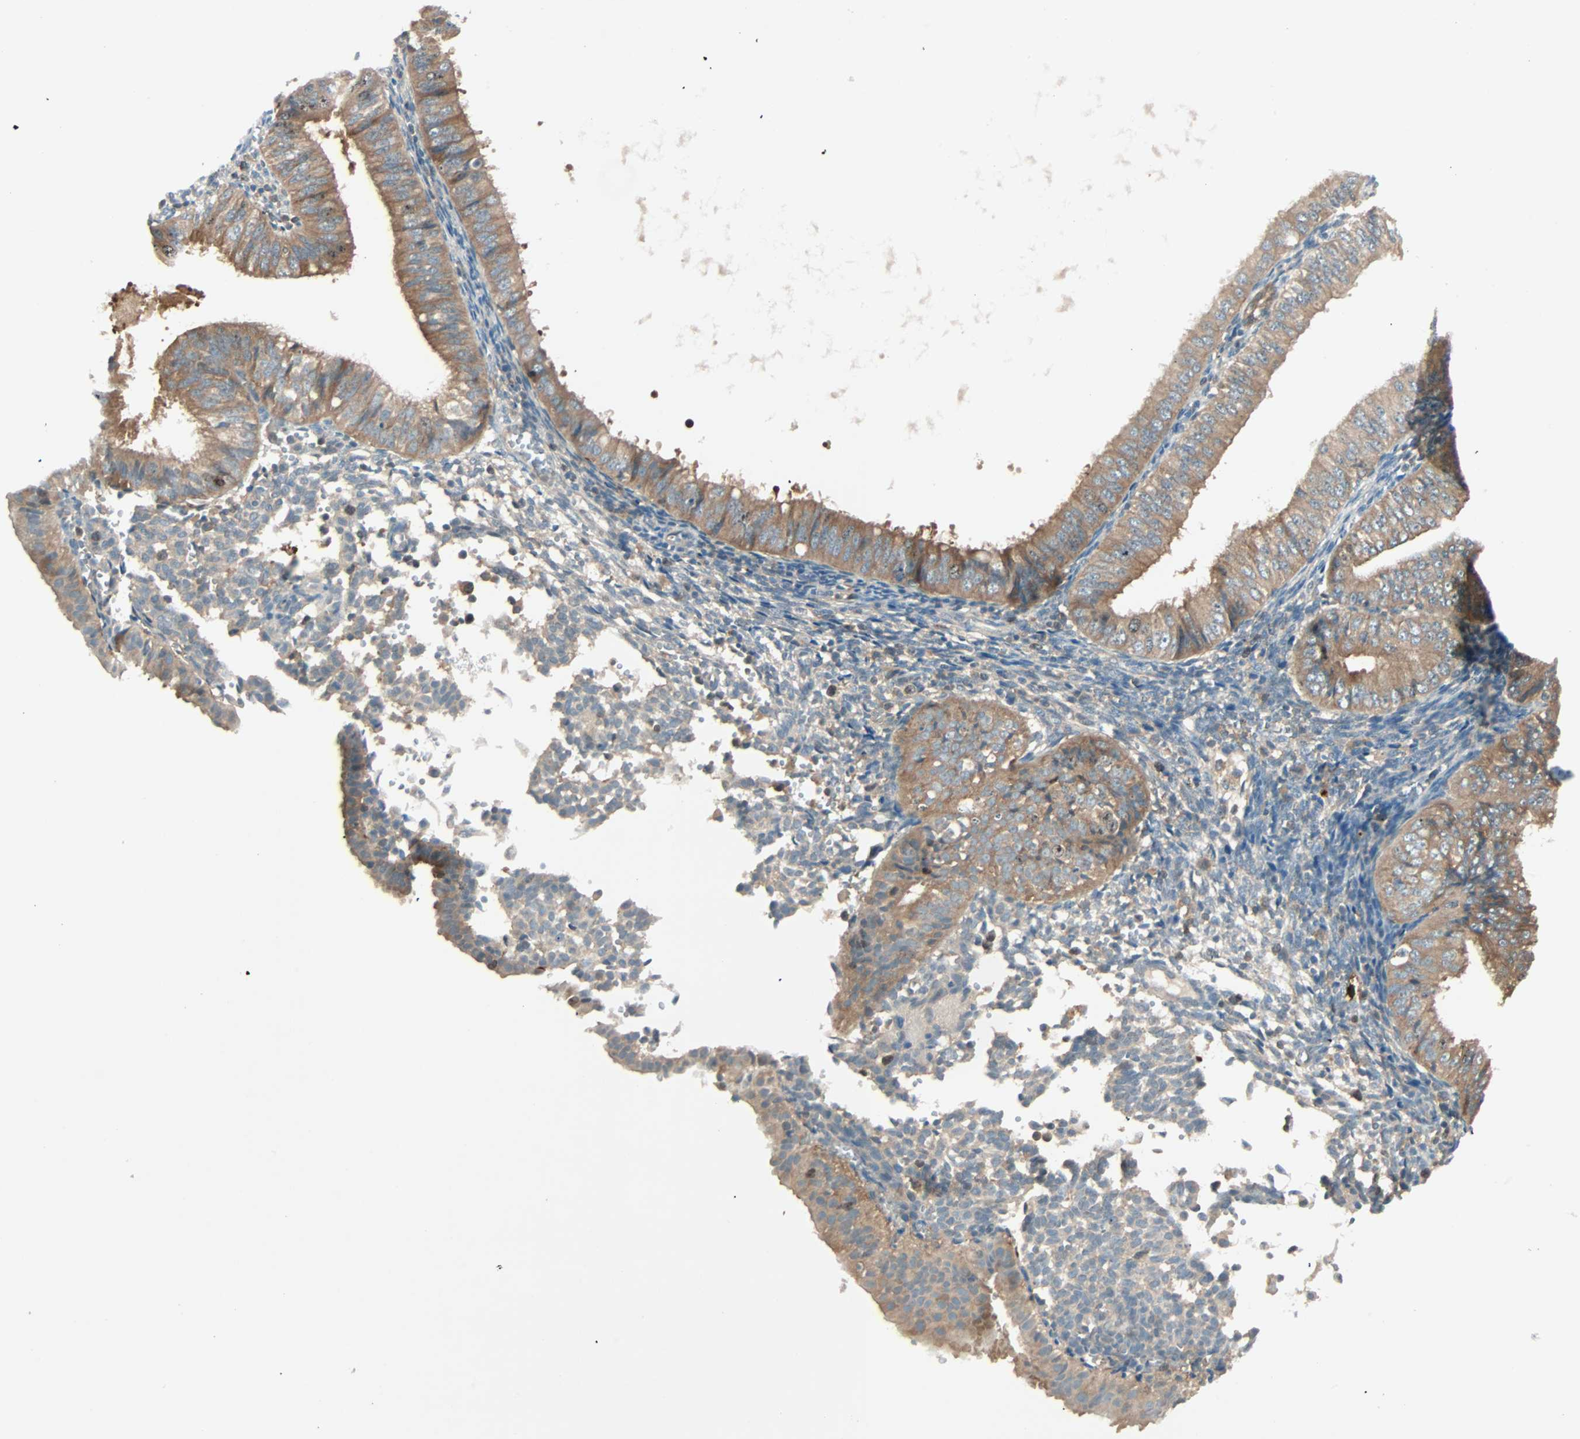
{"staining": {"intensity": "moderate", "quantity": ">75%", "location": "cytoplasmic/membranous"}, "tissue": "endometrial cancer", "cell_type": "Tumor cells", "image_type": "cancer", "snomed": [{"axis": "morphology", "description": "Normal tissue, NOS"}, {"axis": "morphology", "description": "Adenocarcinoma, NOS"}, {"axis": "topography", "description": "Endometrium"}], "caption": "Approximately >75% of tumor cells in human endometrial cancer demonstrate moderate cytoplasmic/membranous protein expression as visualized by brown immunohistochemical staining.", "gene": "SMIM8", "patient": {"sex": "female", "age": 53}}